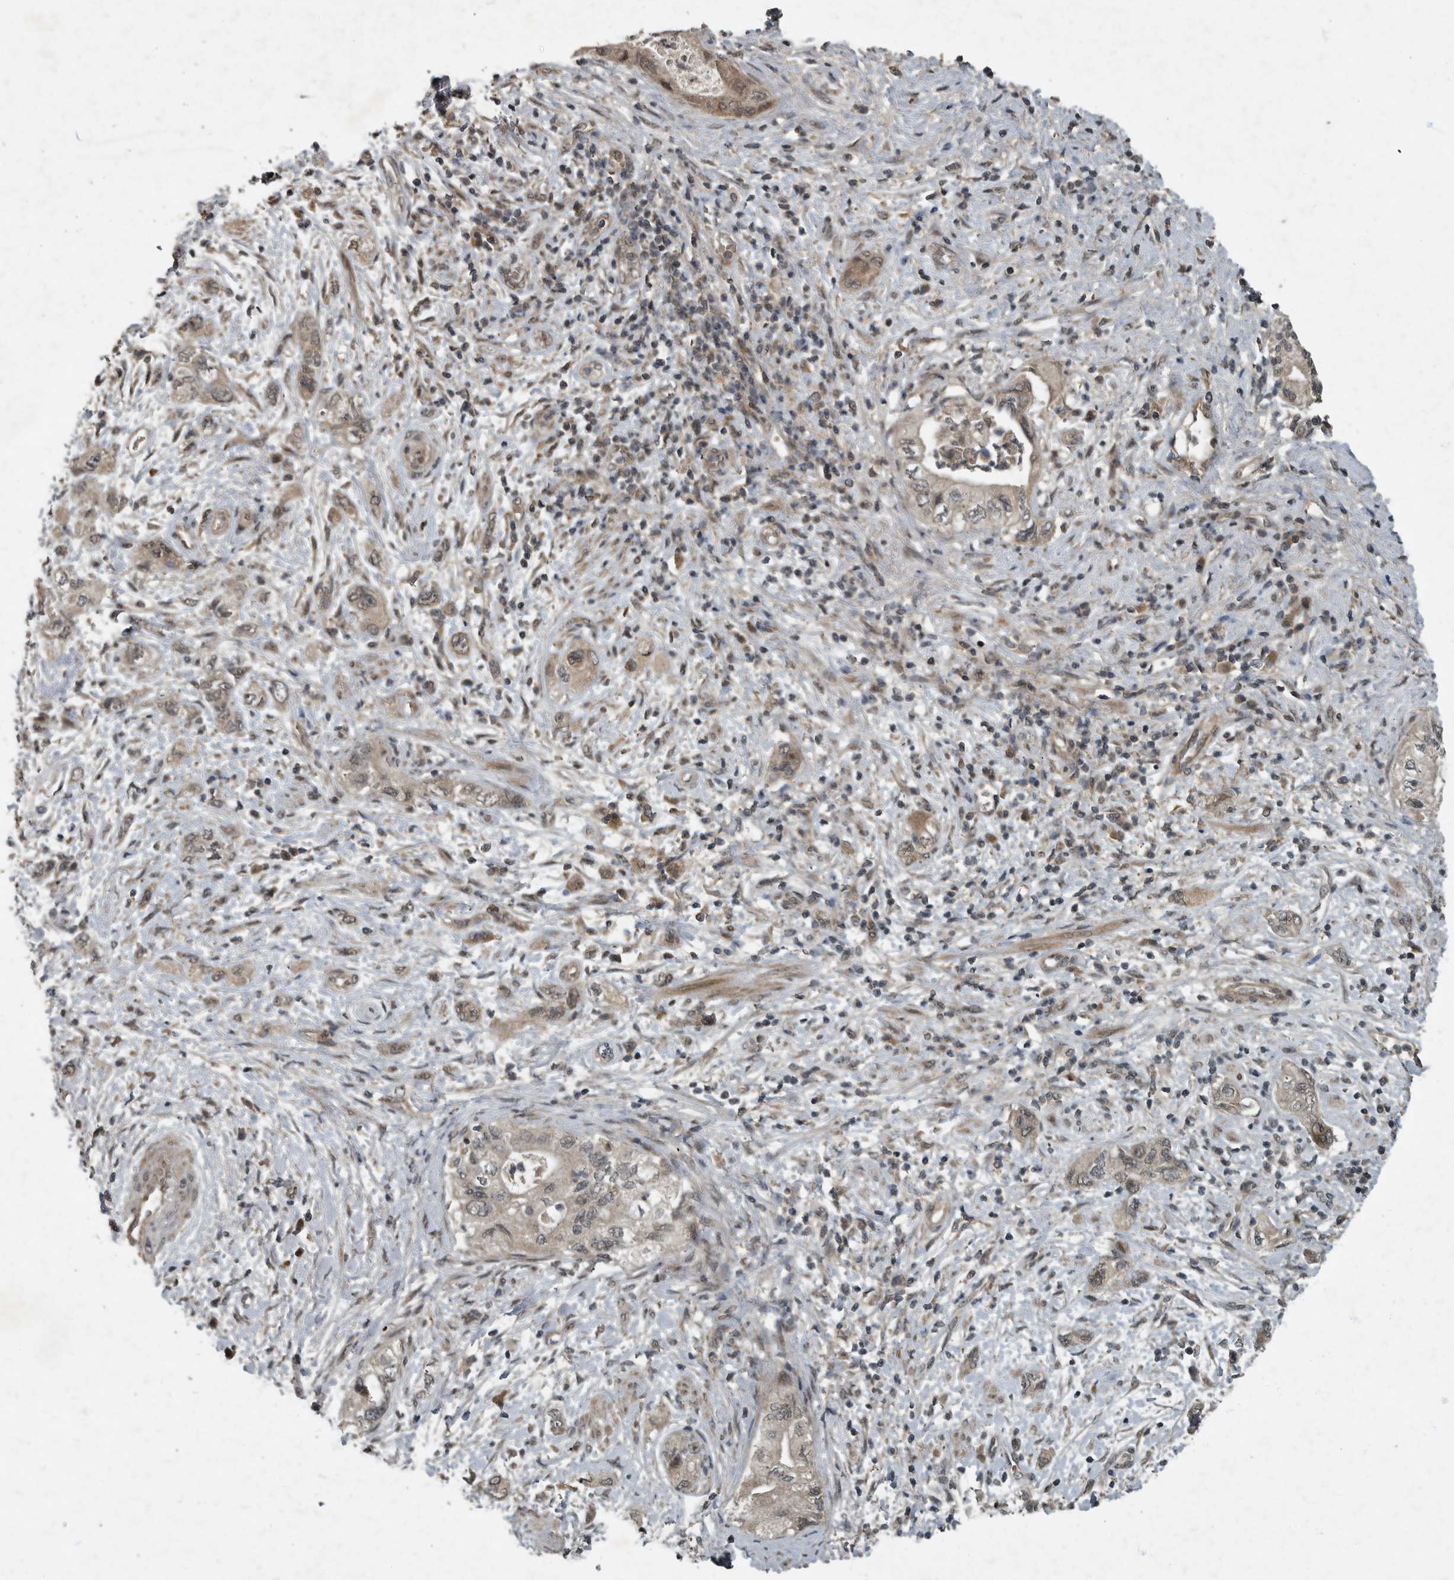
{"staining": {"intensity": "weak", "quantity": ">75%", "location": "cytoplasmic/membranous,nuclear"}, "tissue": "pancreatic cancer", "cell_type": "Tumor cells", "image_type": "cancer", "snomed": [{"axis": "morphology", "description": "Adenocarcinoma, NOS"}, {"axis": "topography", "description": "Pancreas"}], "caption": "An immunohistochemistry (IHC) micrograph of tumor tissue is shown. Protein staining in brown highlights weak cytoplasmic/membranous and nuclear positivity in pancreatic adenocarcinoma within tumor cells.", "gene": "FOXO1", "patient": {"sex": "female", "age": 73}}